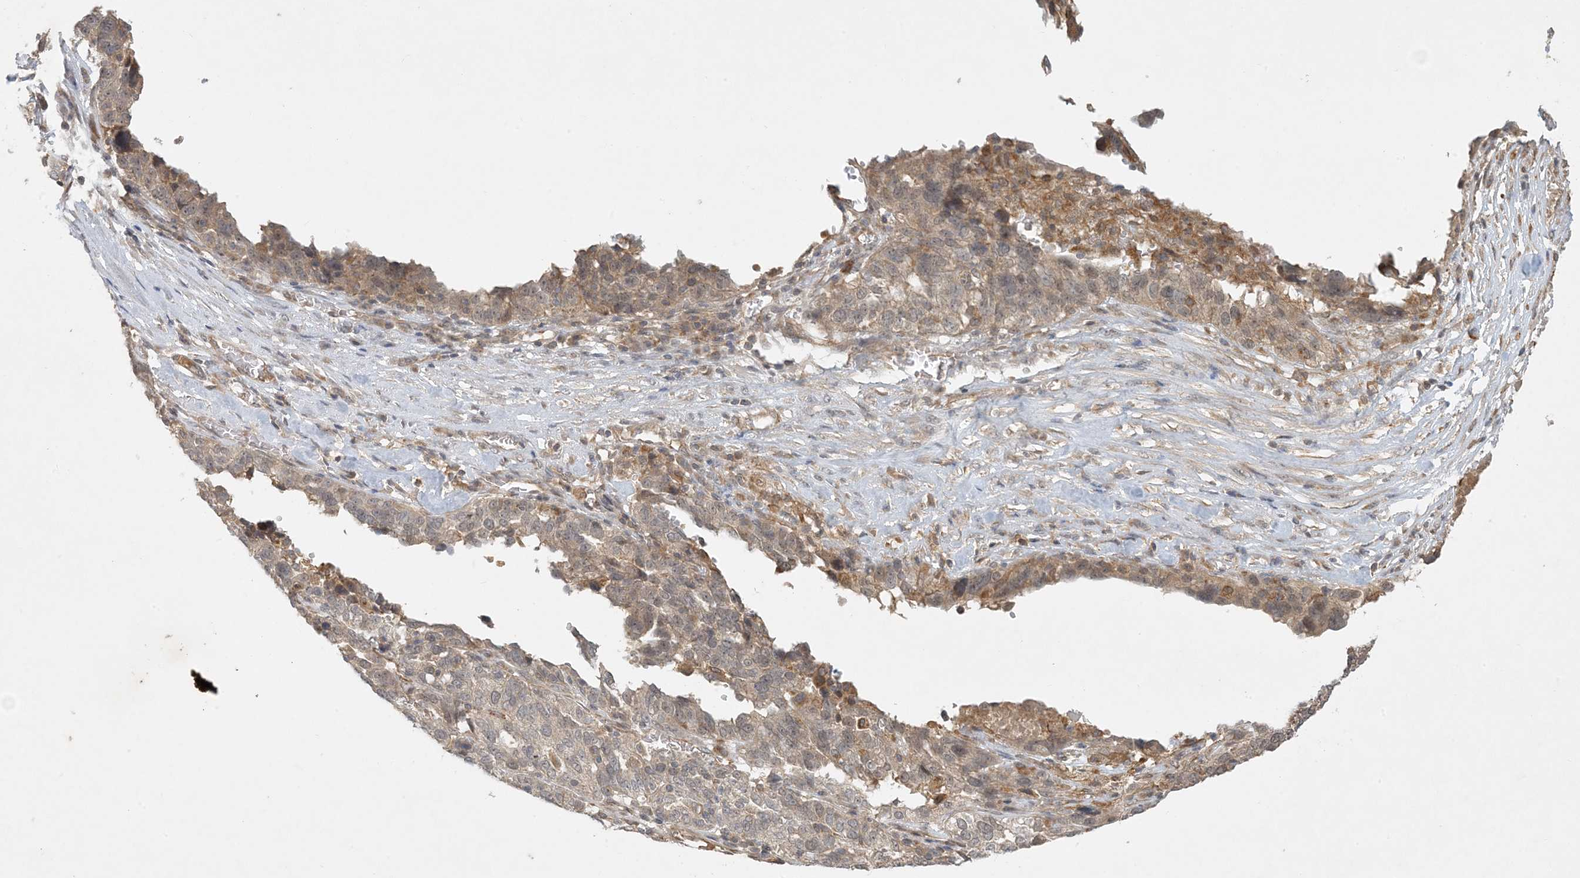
{"staining": {"intensity": "weak", "quantity": "<25%", "location": "cytoplasmic/membranous"}, "tissue": "ovarian cancer", "cell_type": "Tumor cells", "image_type": "cancer", "snomed": [{"axis": "morphology", "description": "Cystadenocarcinoma, serous, NOS"}, {"axis": "topography", "description": "Ovary"}], "caption": "Immunohistochemical staining of serous cystadenocarcinoma (ovarian) exhibits no significant positivity in tumor cells.", "gene": "ZCCHC4", "patient": {"sex": "female", "age": 59}}